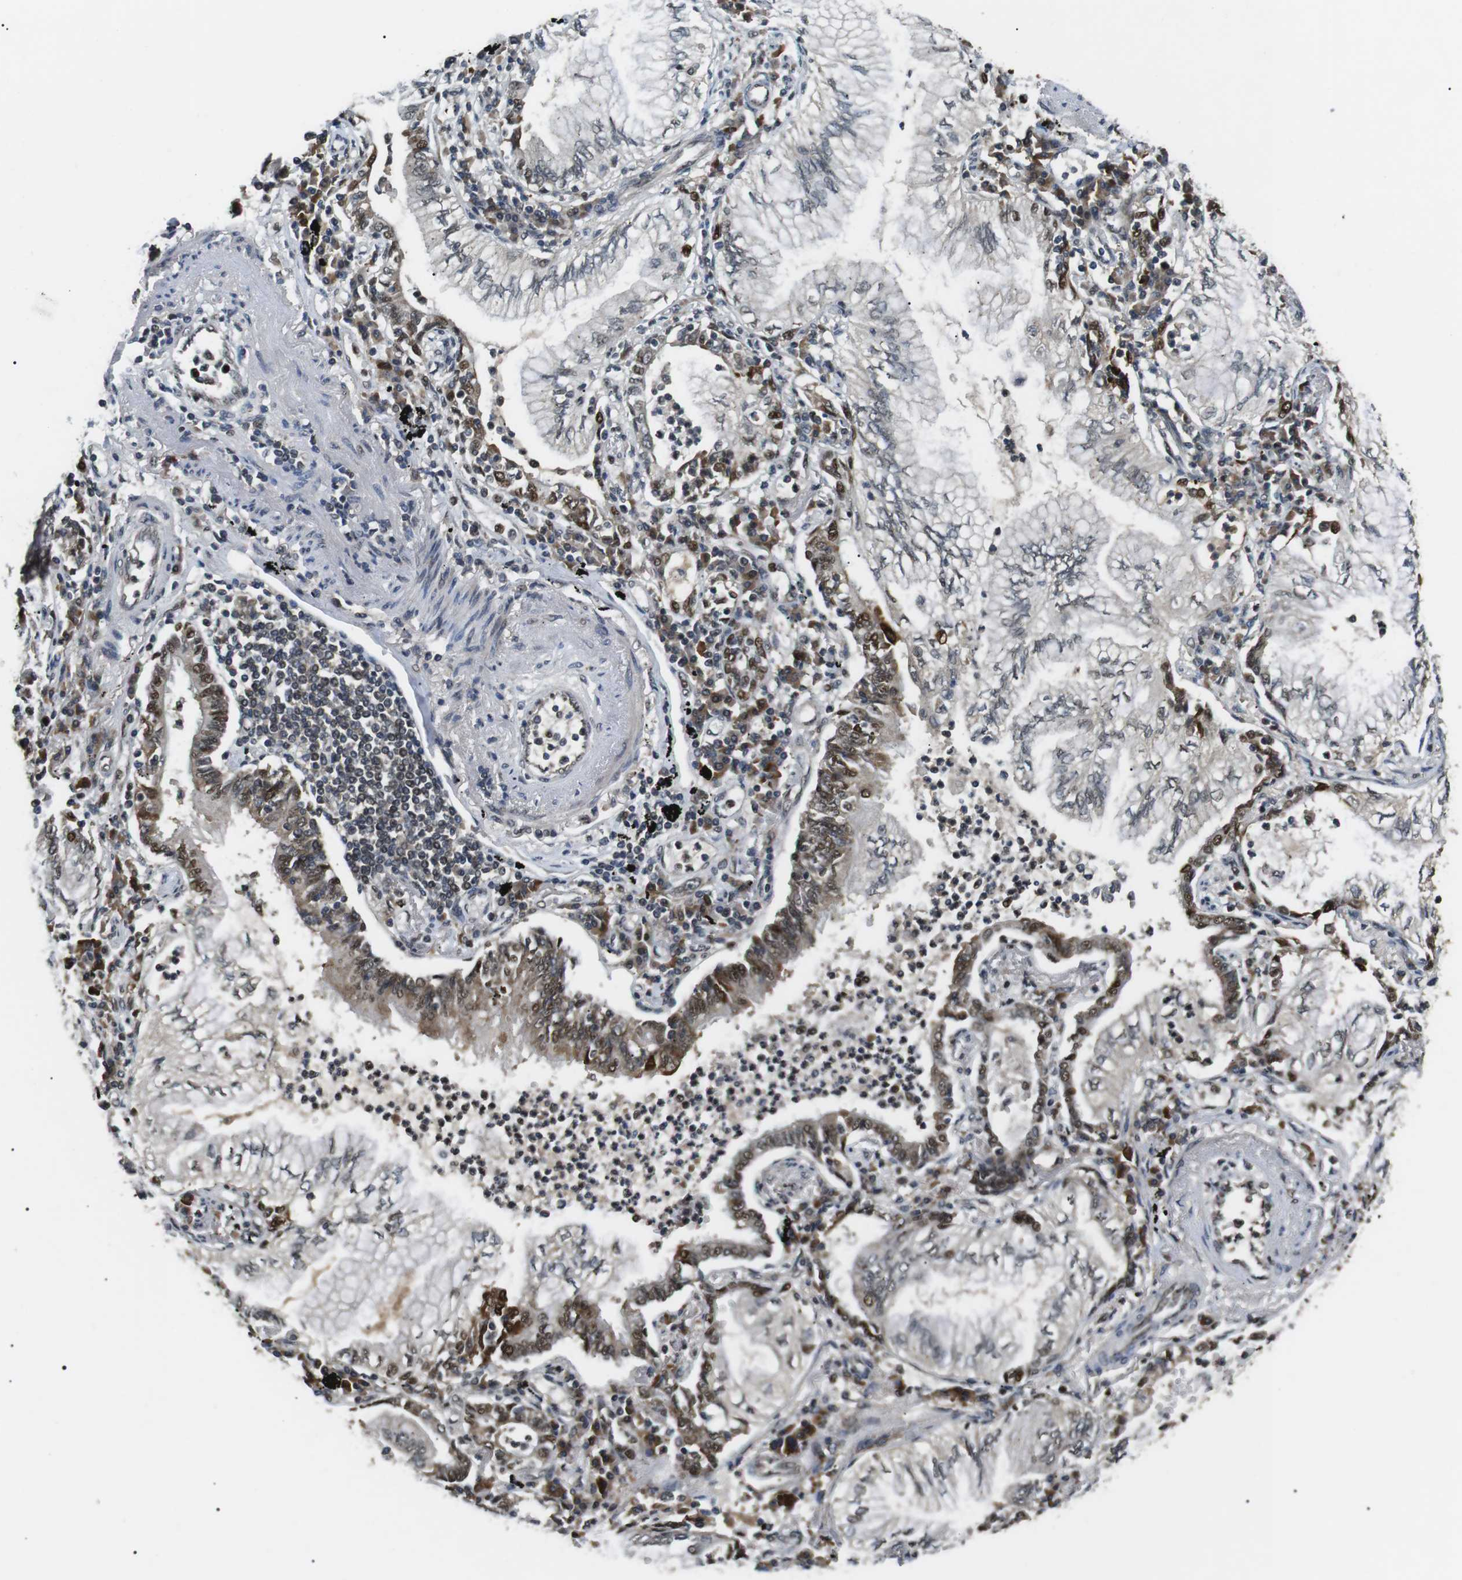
{"staining": {"intensity": "moderate", "quantity": "25%-75%", "location": "cytoplasmic/membranous,nuclear"}, "tissue": "lung cancer", "cell_type": "Tumor cells", "image_type": "cancer", "snomed": [{"axis": "morphology", "description": "Normal tissue, NOS"}, {"axis": "morphology", "description": "Adenocarcinoma, NOS"}, {"axis": "topography", "description": "Bronchus"}, {"axis": "topography", "description": "Lung"}], "caption": "The histopathology image demonstrates immunohistochemical staining of adenocarcinoma (lung). There is moderate cytoplasmic/membranous and nuclear expression is appreciated in approximately 25%-75% of tumor cells.", "gene": "ORAI3", "patient": {"sex": "female", "age": 70}}